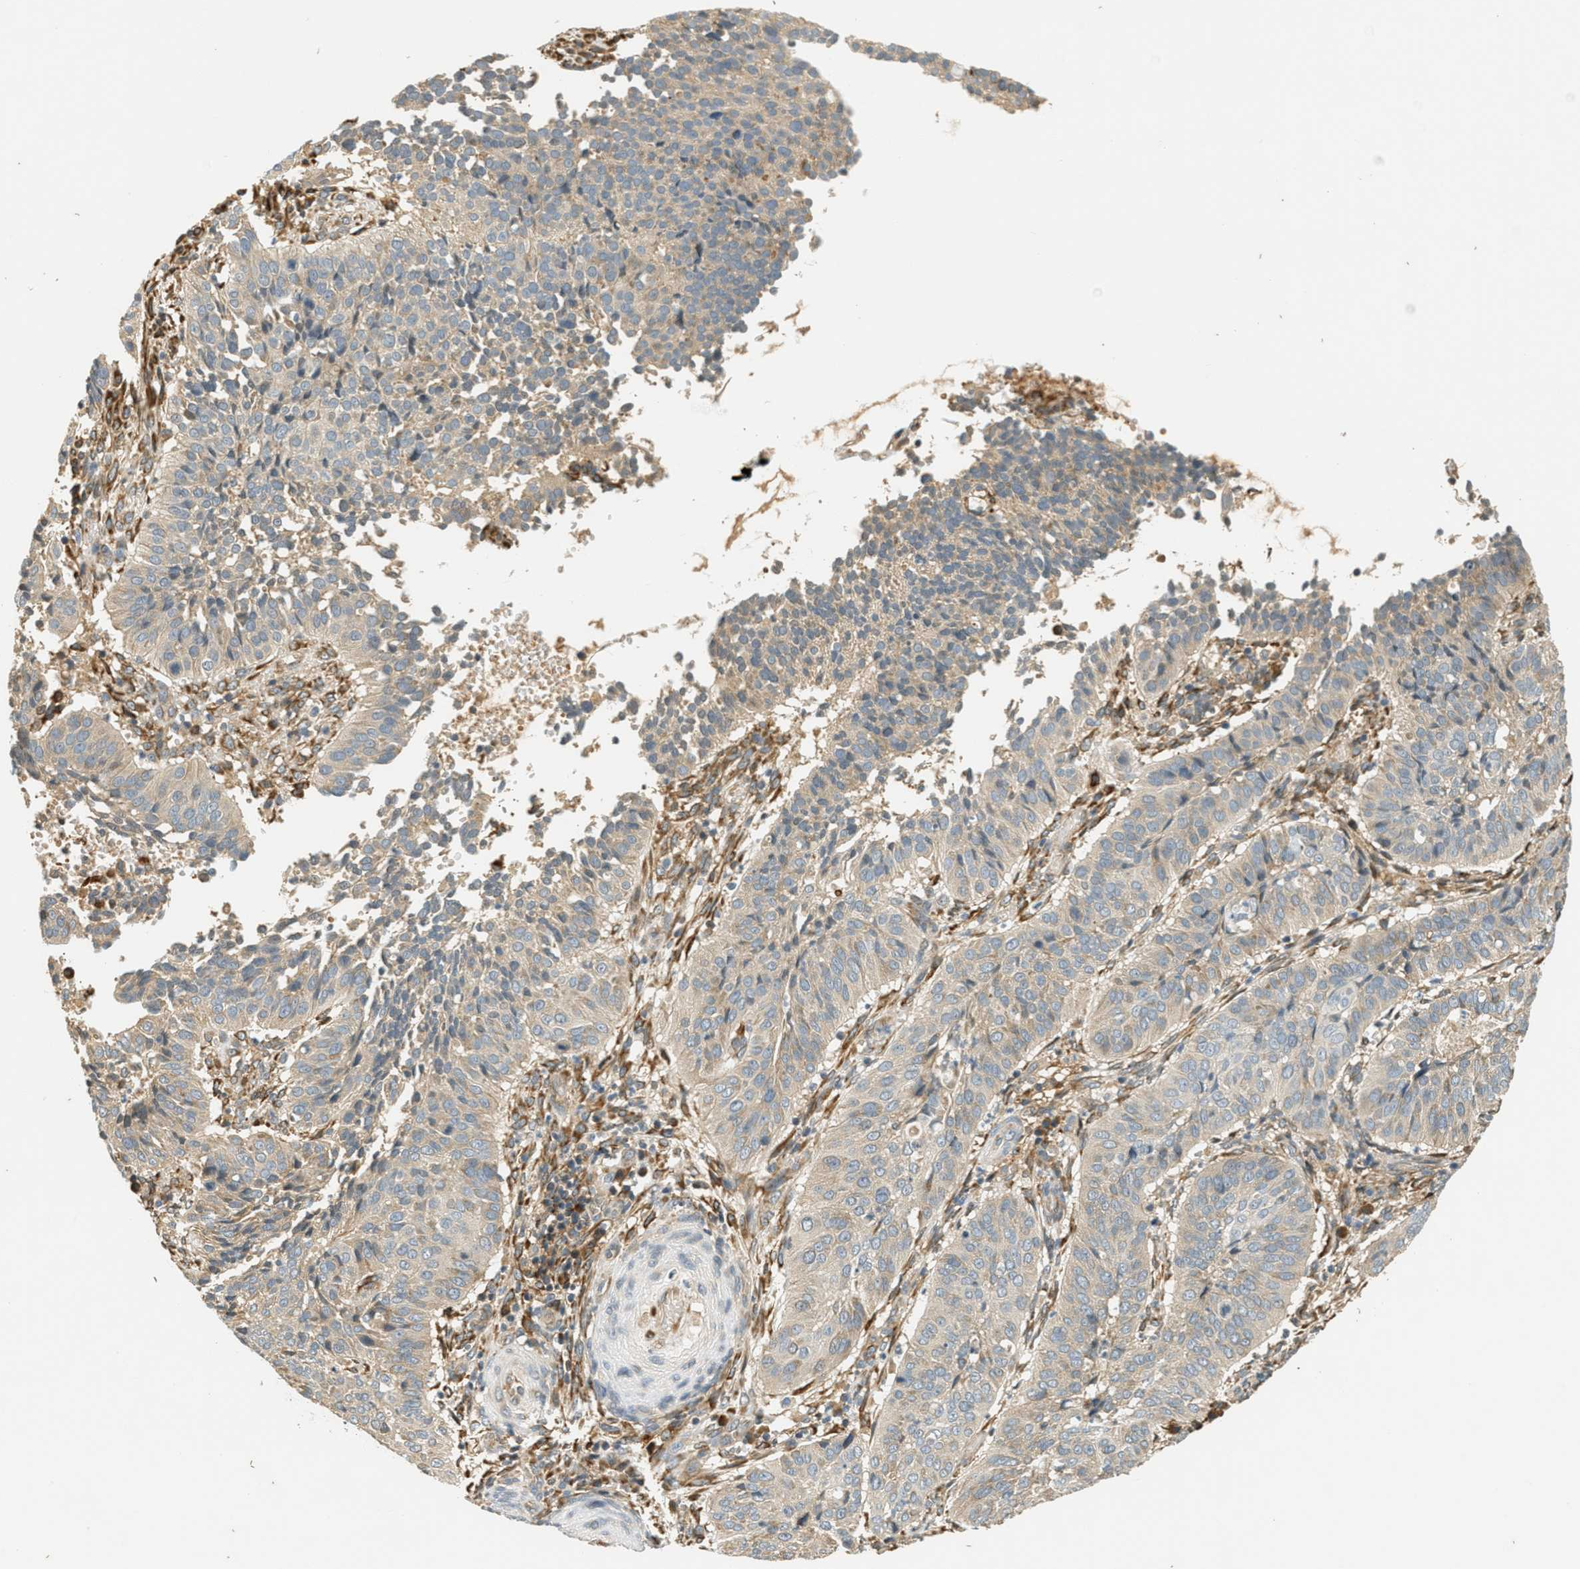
{"staining": {"intensity": "weak", "quantity": "<25%", "location": "cytoplasmic/membranous"}, "tissue": "cervical cancer", "cell_type": "Tumor cells", "image_type": "cancer", "snomed": [{"axis": "morphology", "description": "Normal tissue, NOS"}, {"axis": "morphology", "description": "Squamous cell carcinoma, NOS"}, {"axis": "topography", "description": "Cervix"}], "caption": "This is an IHC histopathology image of squamous cell carcinoma (cervical). There is no staining in tumor cells.", "gene": "PDK1", "patient": {"sex": "female", "age": 39}}